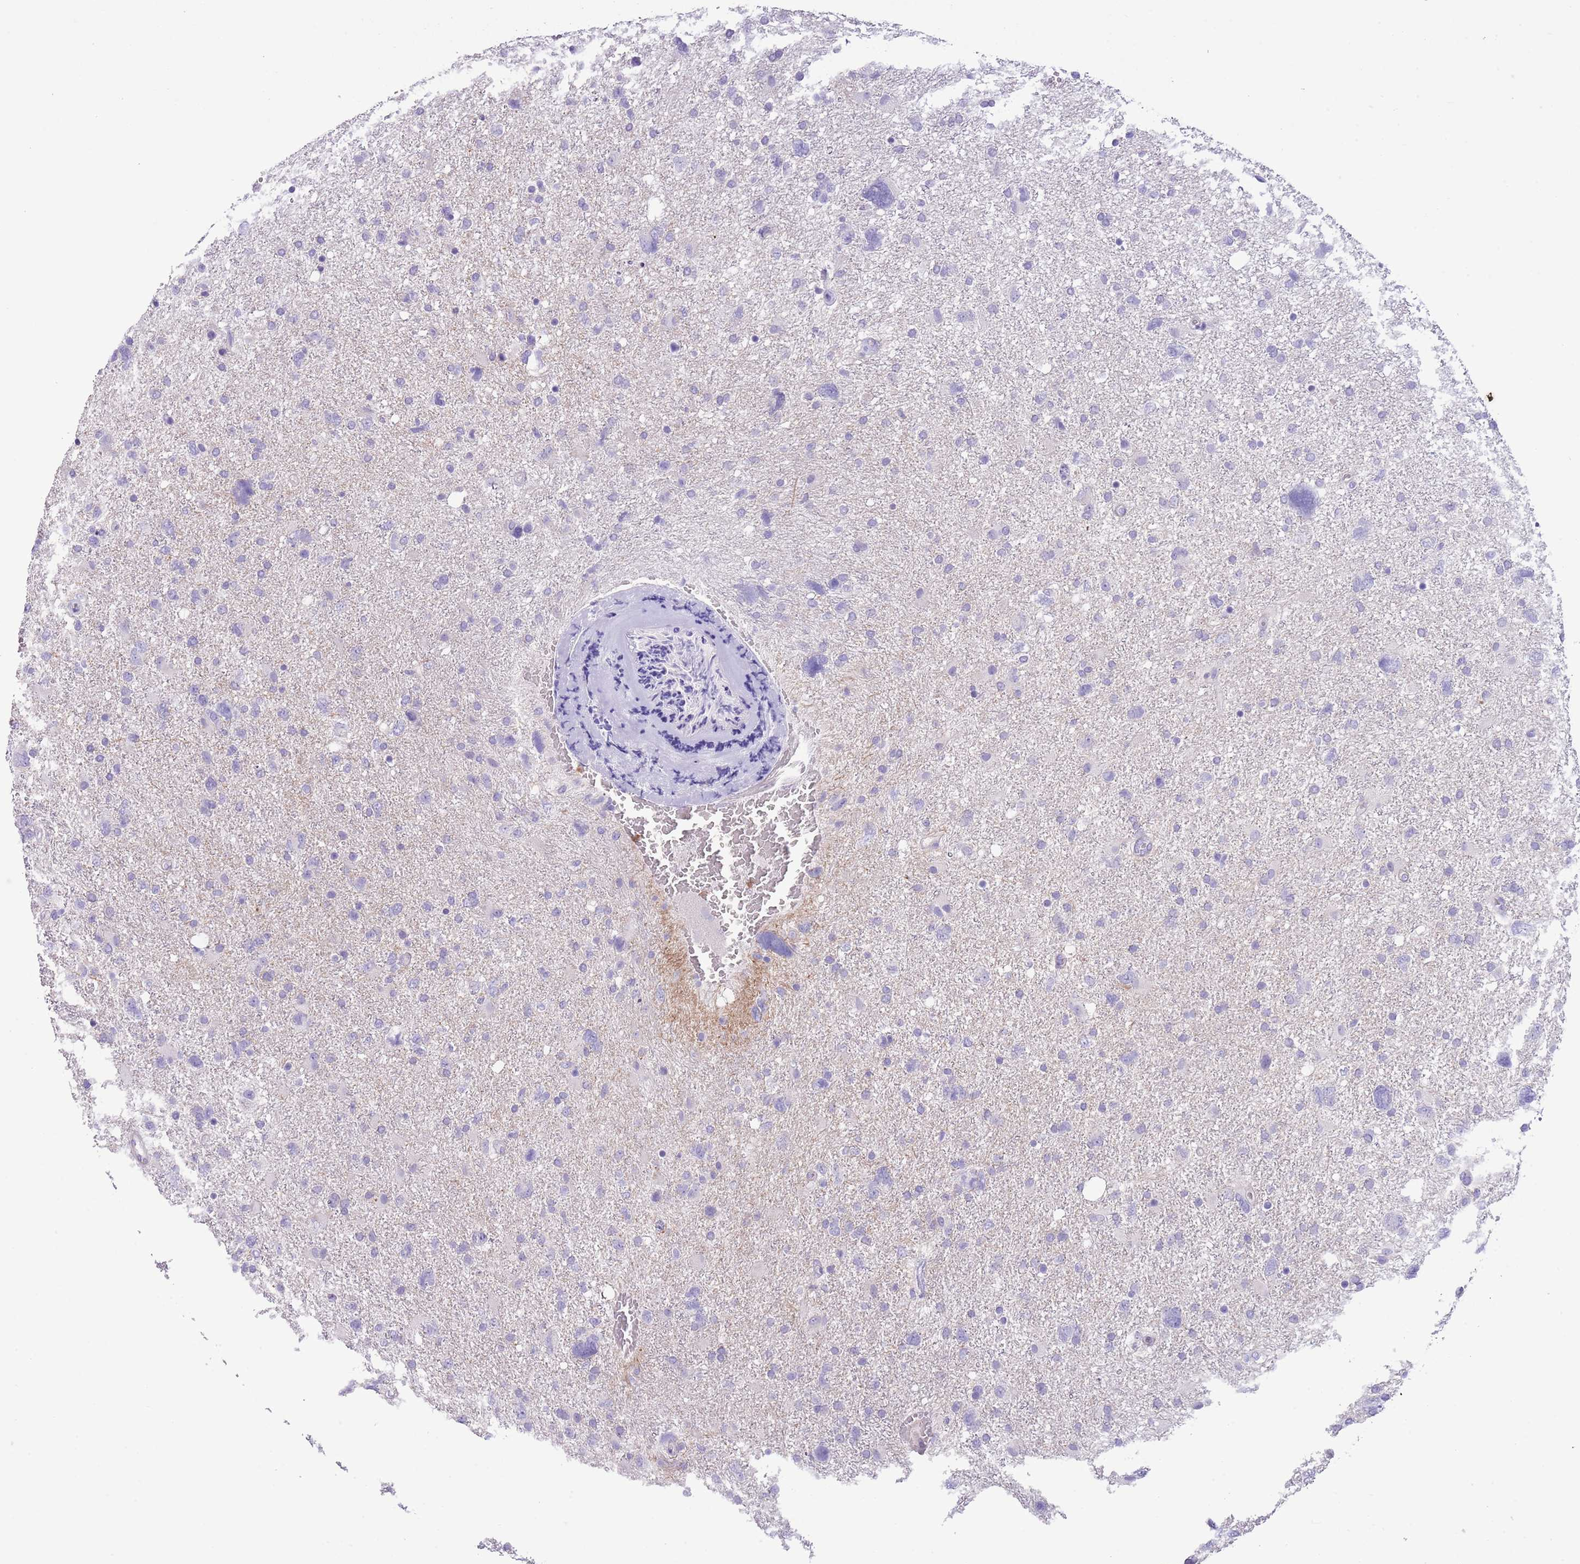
{"staining": {"intensity": "negative", "quantity": "none", "location": "none"}, "tissue": "glioma", "cell_type": "Tumor cells", "image_type": "cancer", "snomed": [{"axis": "morphology", "description": "Glioma, malignant, High grade"}, {"axis": "topography", "description": "Brain"}], "caption": "This is an immunohistochemistry photomicrograph of human high-grade glioma (malignant). There is no positivity in tumor cells.", "gene": "OR6M1", "patient": {"sex": "male", "age": 61}}